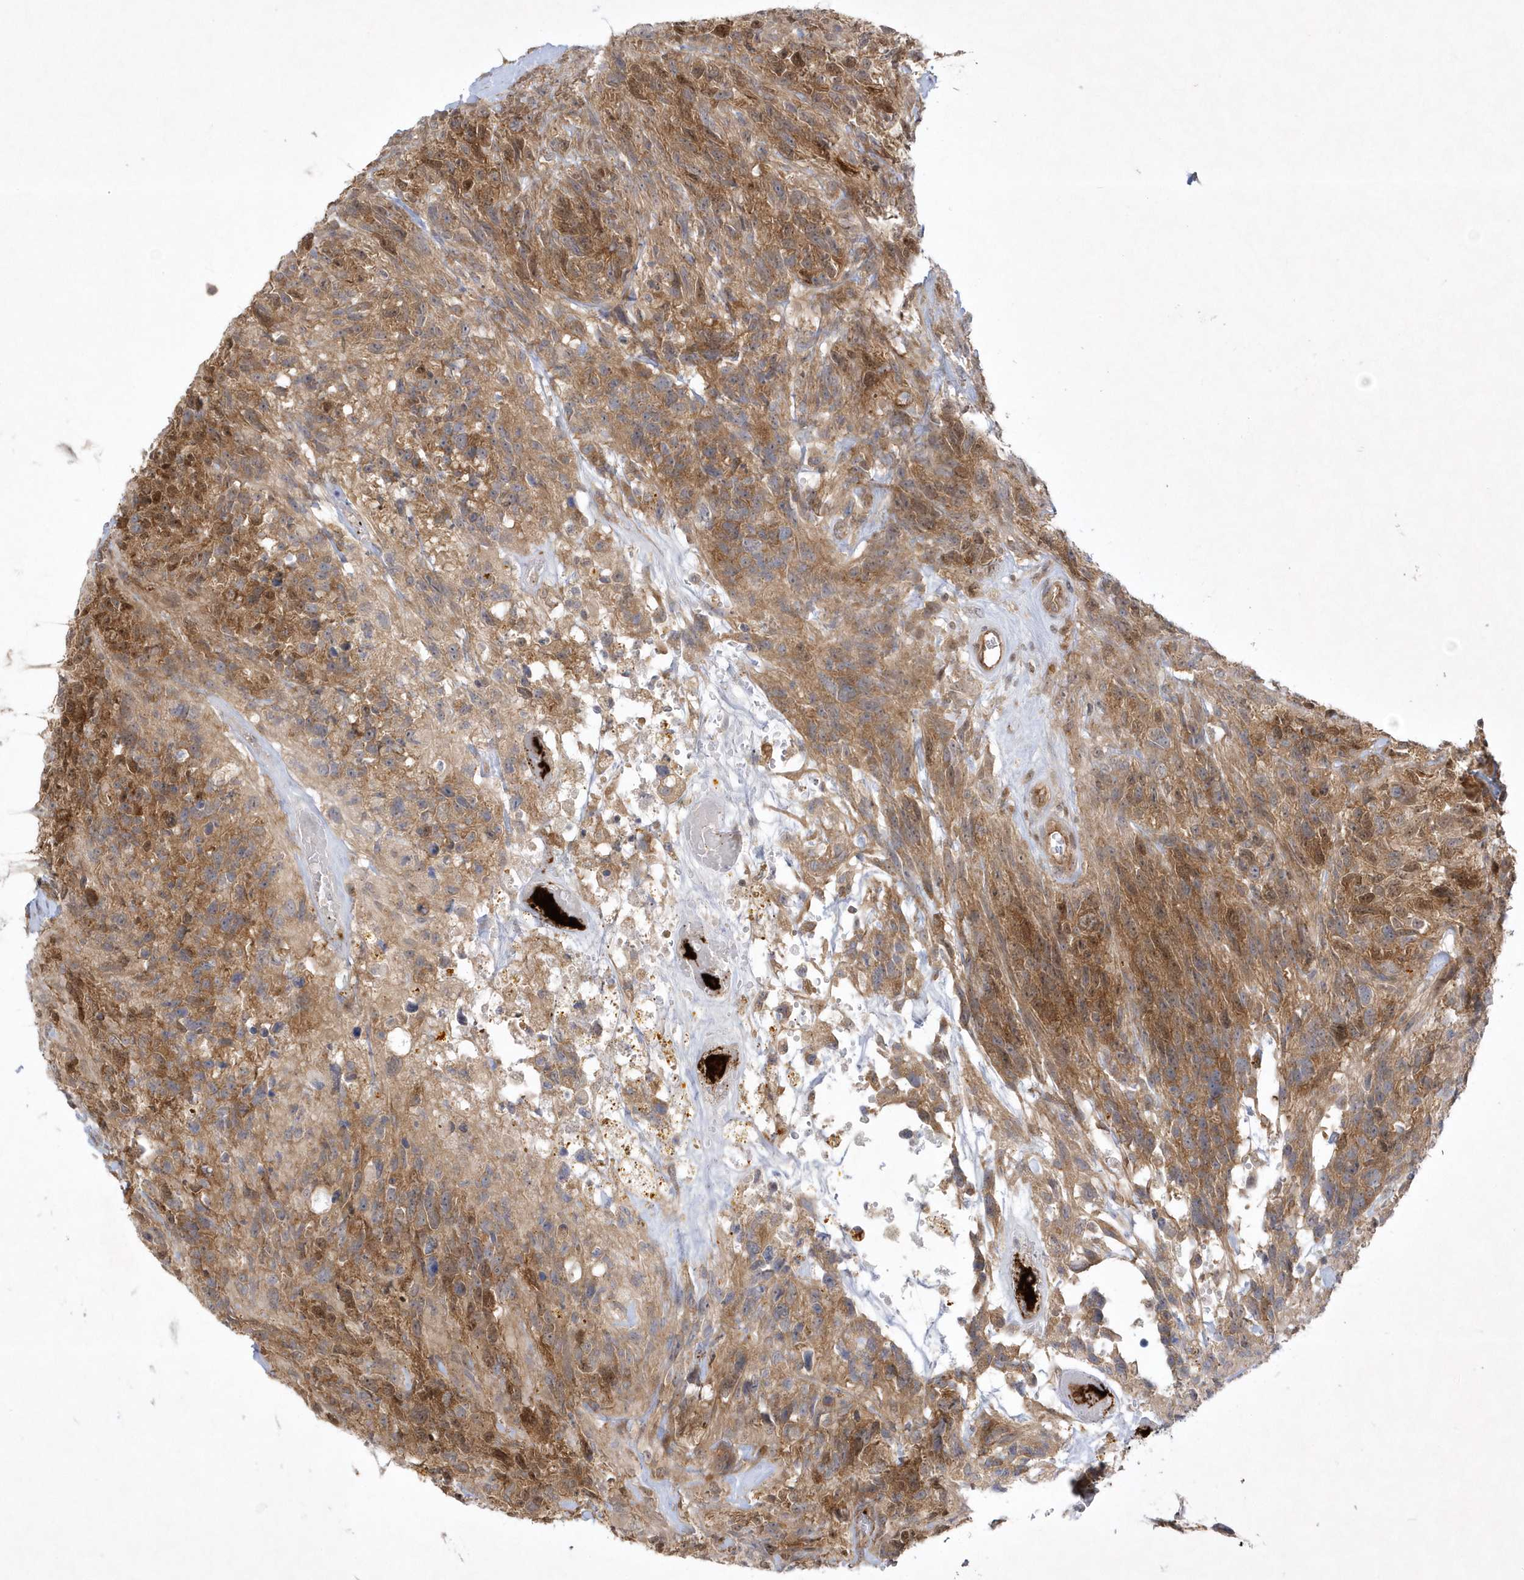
{"staining": {"intensity": "moderate", "quantity": ">75%", "location": "cytoplasmic/membranous,nuclear"}, "tissue": "glioma", "cell_type": "Tumor cells", "image_type": "cancer", "snomed": [{"axis": "morphology", "description": "Glioma, malignant, High grade"}, {"axis": "topography", "description": "Brain"}], "caption": "Human malignant glioma (high-grade) stained with a brown dye displays moderate cytoplasmic/membranous and nuclear positive positivity in approximately >75% of tumor cells.", "gene": "NAF1", "patient": {"sex": "male", "age": 69}}